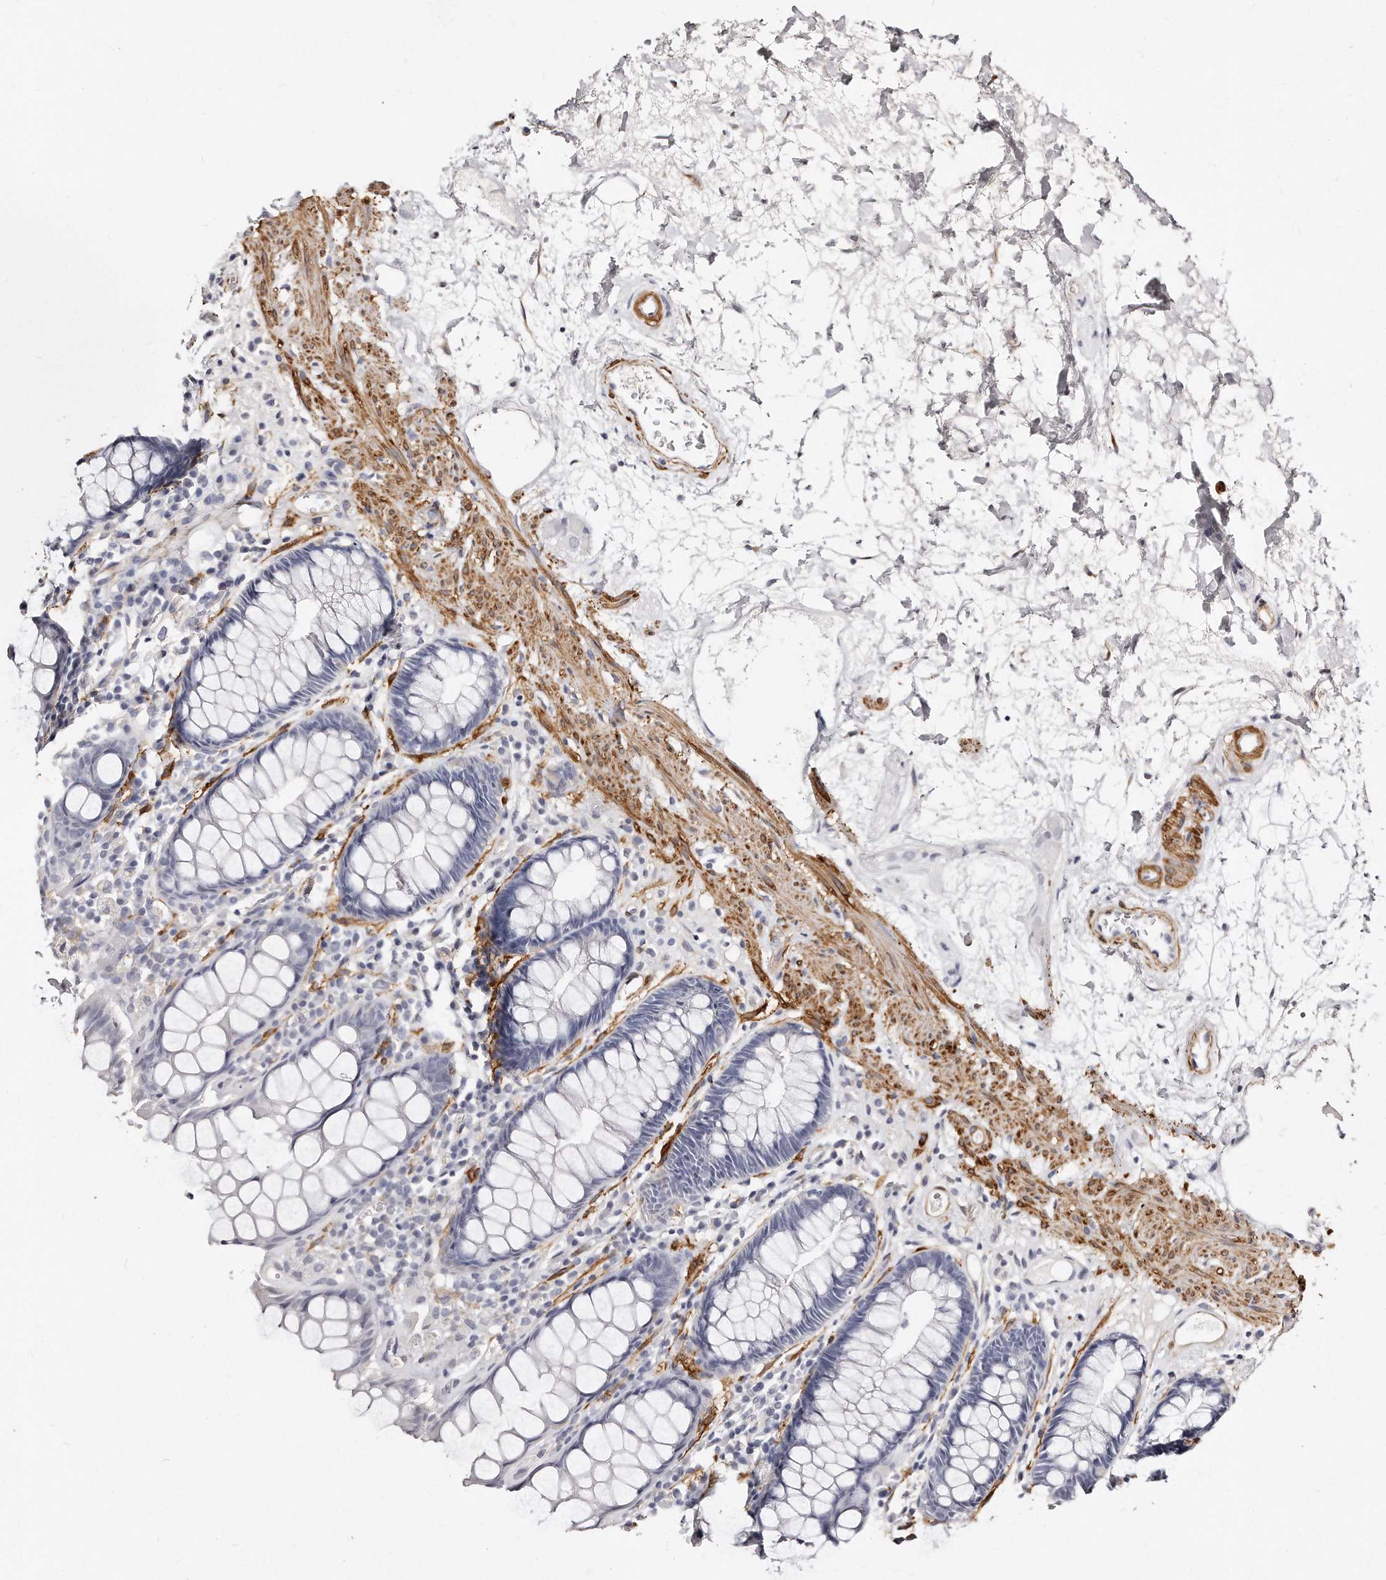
{"staining": {"intensity": "negative", "quantity": "none", "location": "none"}, "tissue": "rectum", "cell_type": "Glandular cells", "image_type": "normal", "snomed": [{"axis": "morphology", "description": "Normal tissue, NOS"}, {"axis": "topography", "description": "Rectum"}], "caption": "Image shows no significant protein expression in glandular cells of benign rectum.", "gene": "LMOD1", "patient": {"sex": "male", "age": 64}}